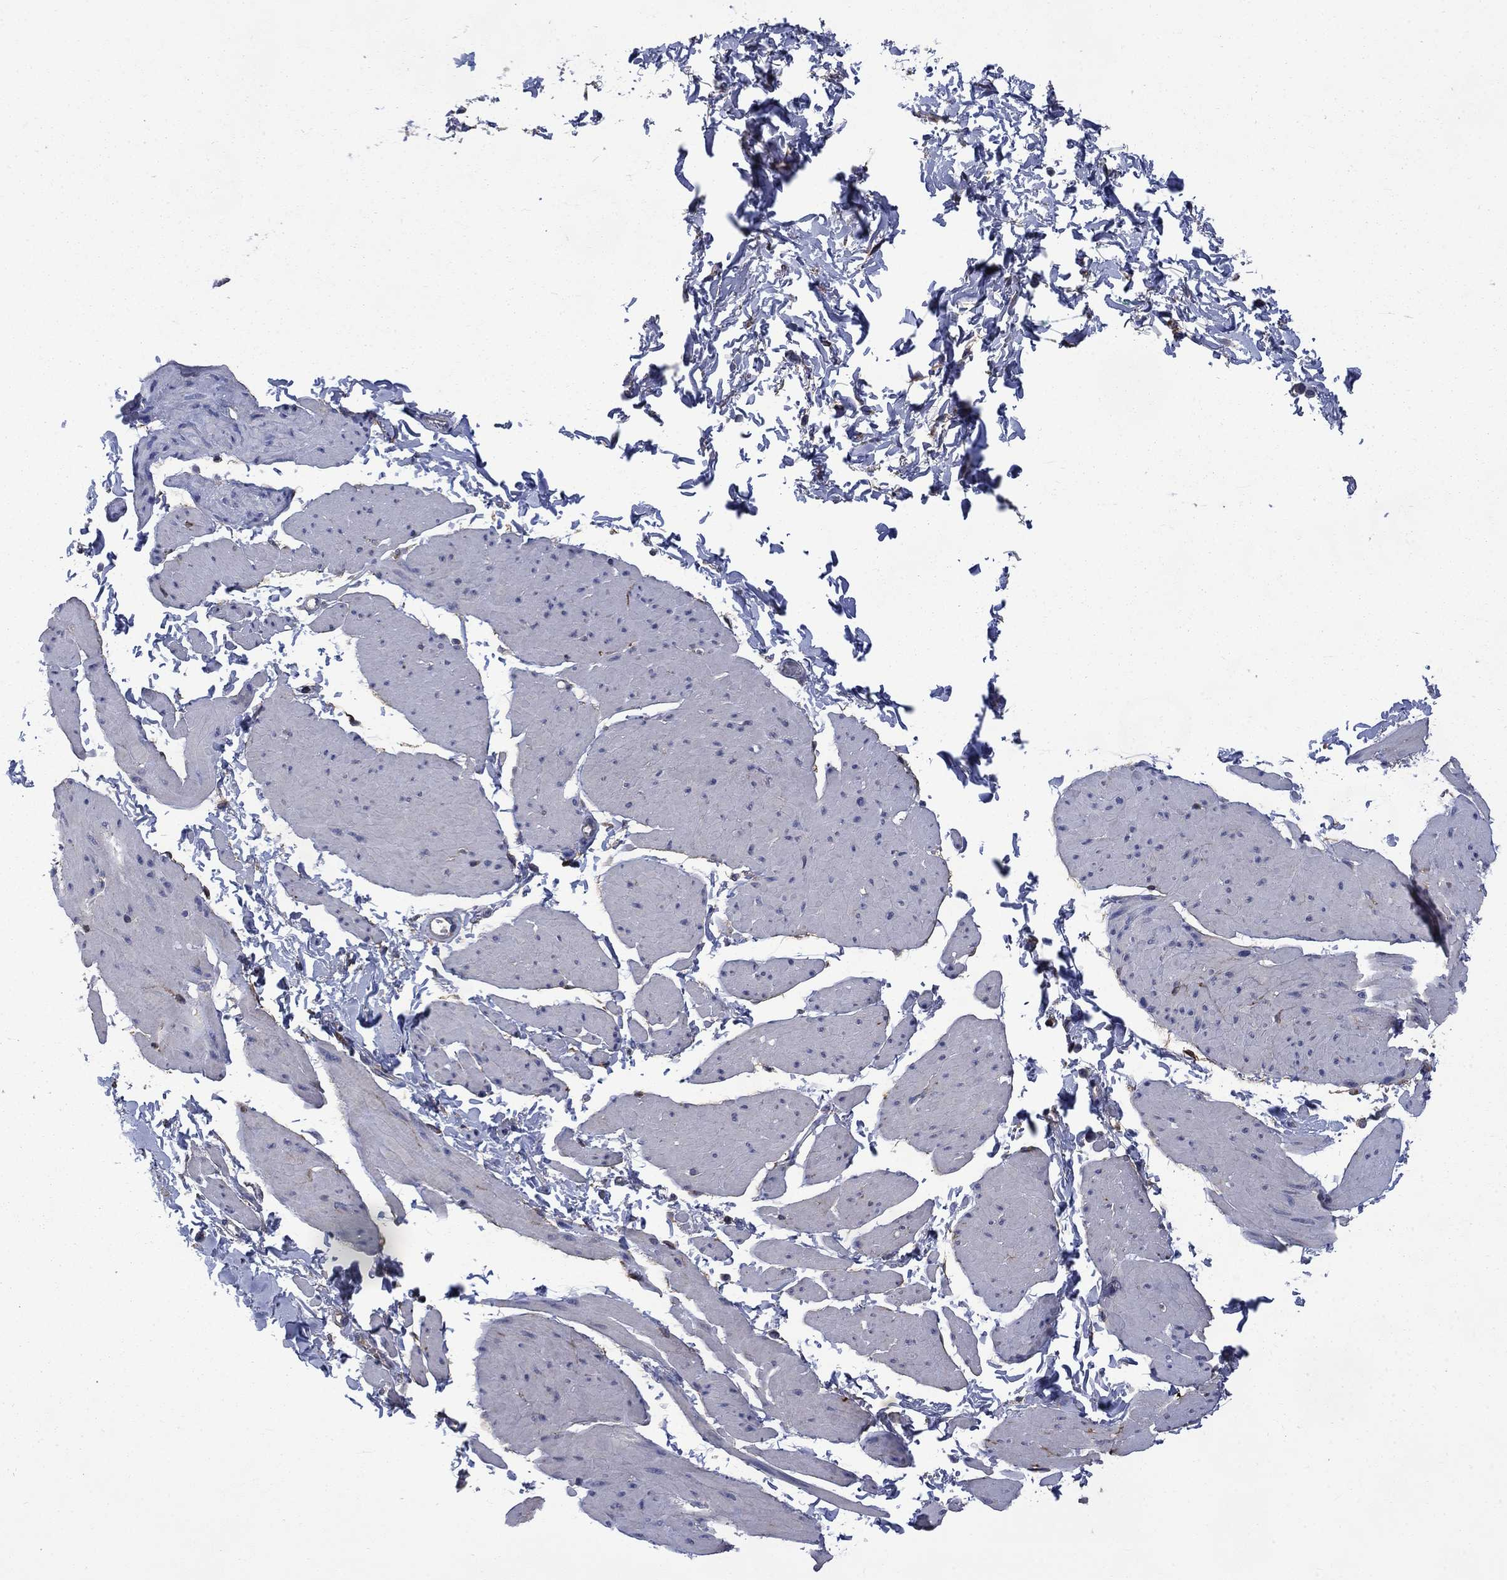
{"staining": {"intensity": "negative", "quantity": "none", "location": "none"}, "tissue": "smooth muscle", "cell_type": "Smooth muscle cells", "image_type": "normal", "snomed": [{"axis": "morphology", "description": "Normal tissue, NOS"}, {"axis": "topography", "description": "Adipose tissue"}, {"axis": "topography", "description": "Smooth muscle"}, {"axis": "topography", "description": "Peripheral nerve tissue"}], "caption": "High magnification brightfield microscopy of unremarkable smooth muscle stained with DAB (brown) and counterstained with hematoxylin (blue): smooth muscle cells show no significant staining. (Stains: DAB (3,3'-diaminobenzidine) IHC with hematoxylin counter stain, Microscopy: brightfield microscopy at high magnification).", "gene": "HSPA12A", "patient": {"sex": "male", "age": 83}}